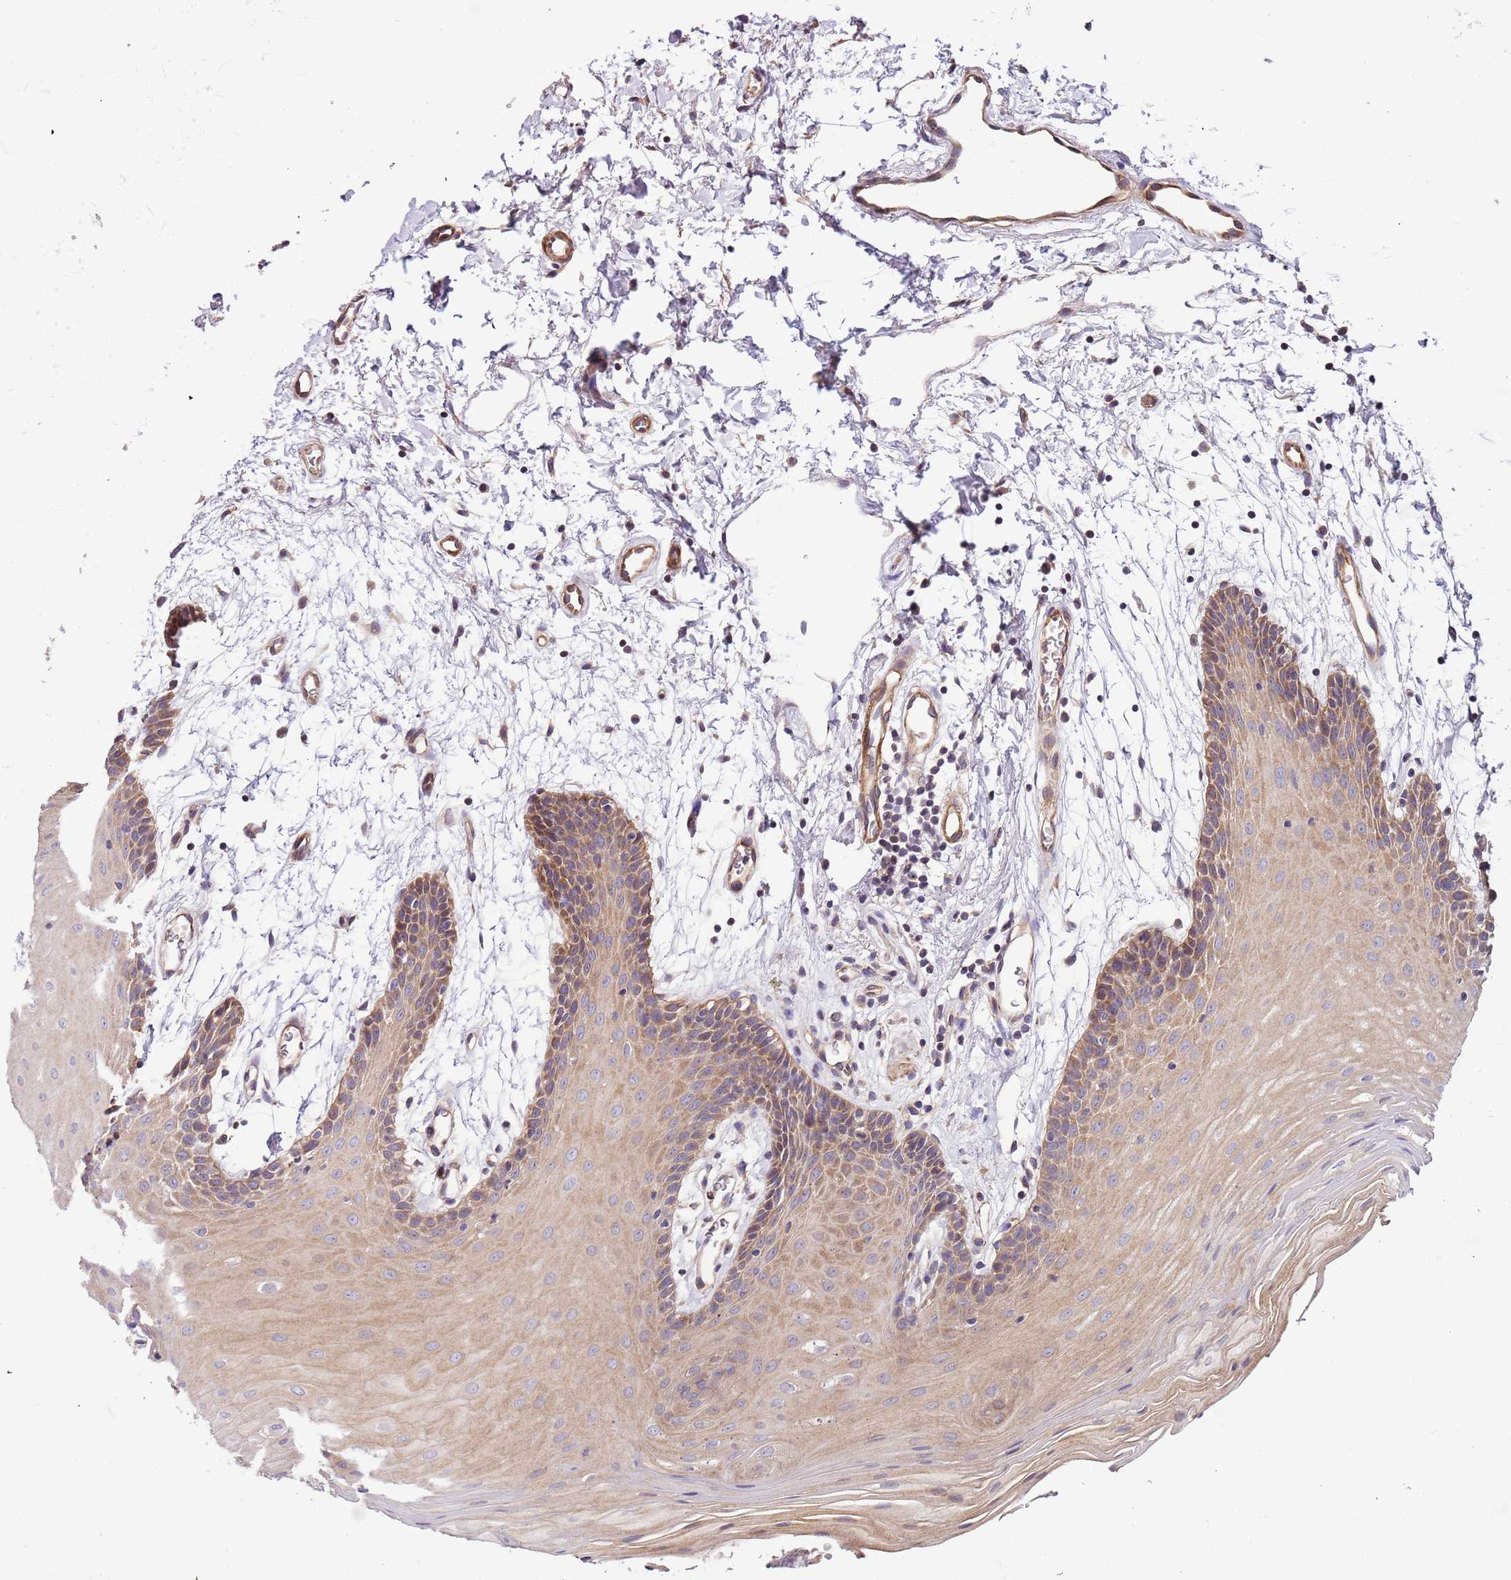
{"staining": {"intensity": "moderate", "quantity": "25%-75%", "location": "cytoplasmic/membranous"}, "tissue": "oral mucosa", "cell_type": "Squamous epithelial cells", "image_type": "normal", "snomed": [{"axis": "morphology", "description": "Normal tissue, NOS"}, {"axis": "topography", "description": "Skeletal muscle"}, {"axis": "topography", "description": "Oral tissue"}, {"axis": "topography", "description": "Salivary gland"}, {"axis": "topography", "description": "Peripheral nerve tissue"}], "caption": "Benign oral mucosa displays moderate cytoplasmic/membranous staining in about 25%-75% of squamous epithelial cells, visualized by immunohistochemistry. (Stains: DAB (3,3'-diaminobenzidine) in brown, nuclei in blue, Microscopy: brightfield microscopy at high magnification).", "gene": "LAMB4", "patient": {"sex": "male", "age": 54}}